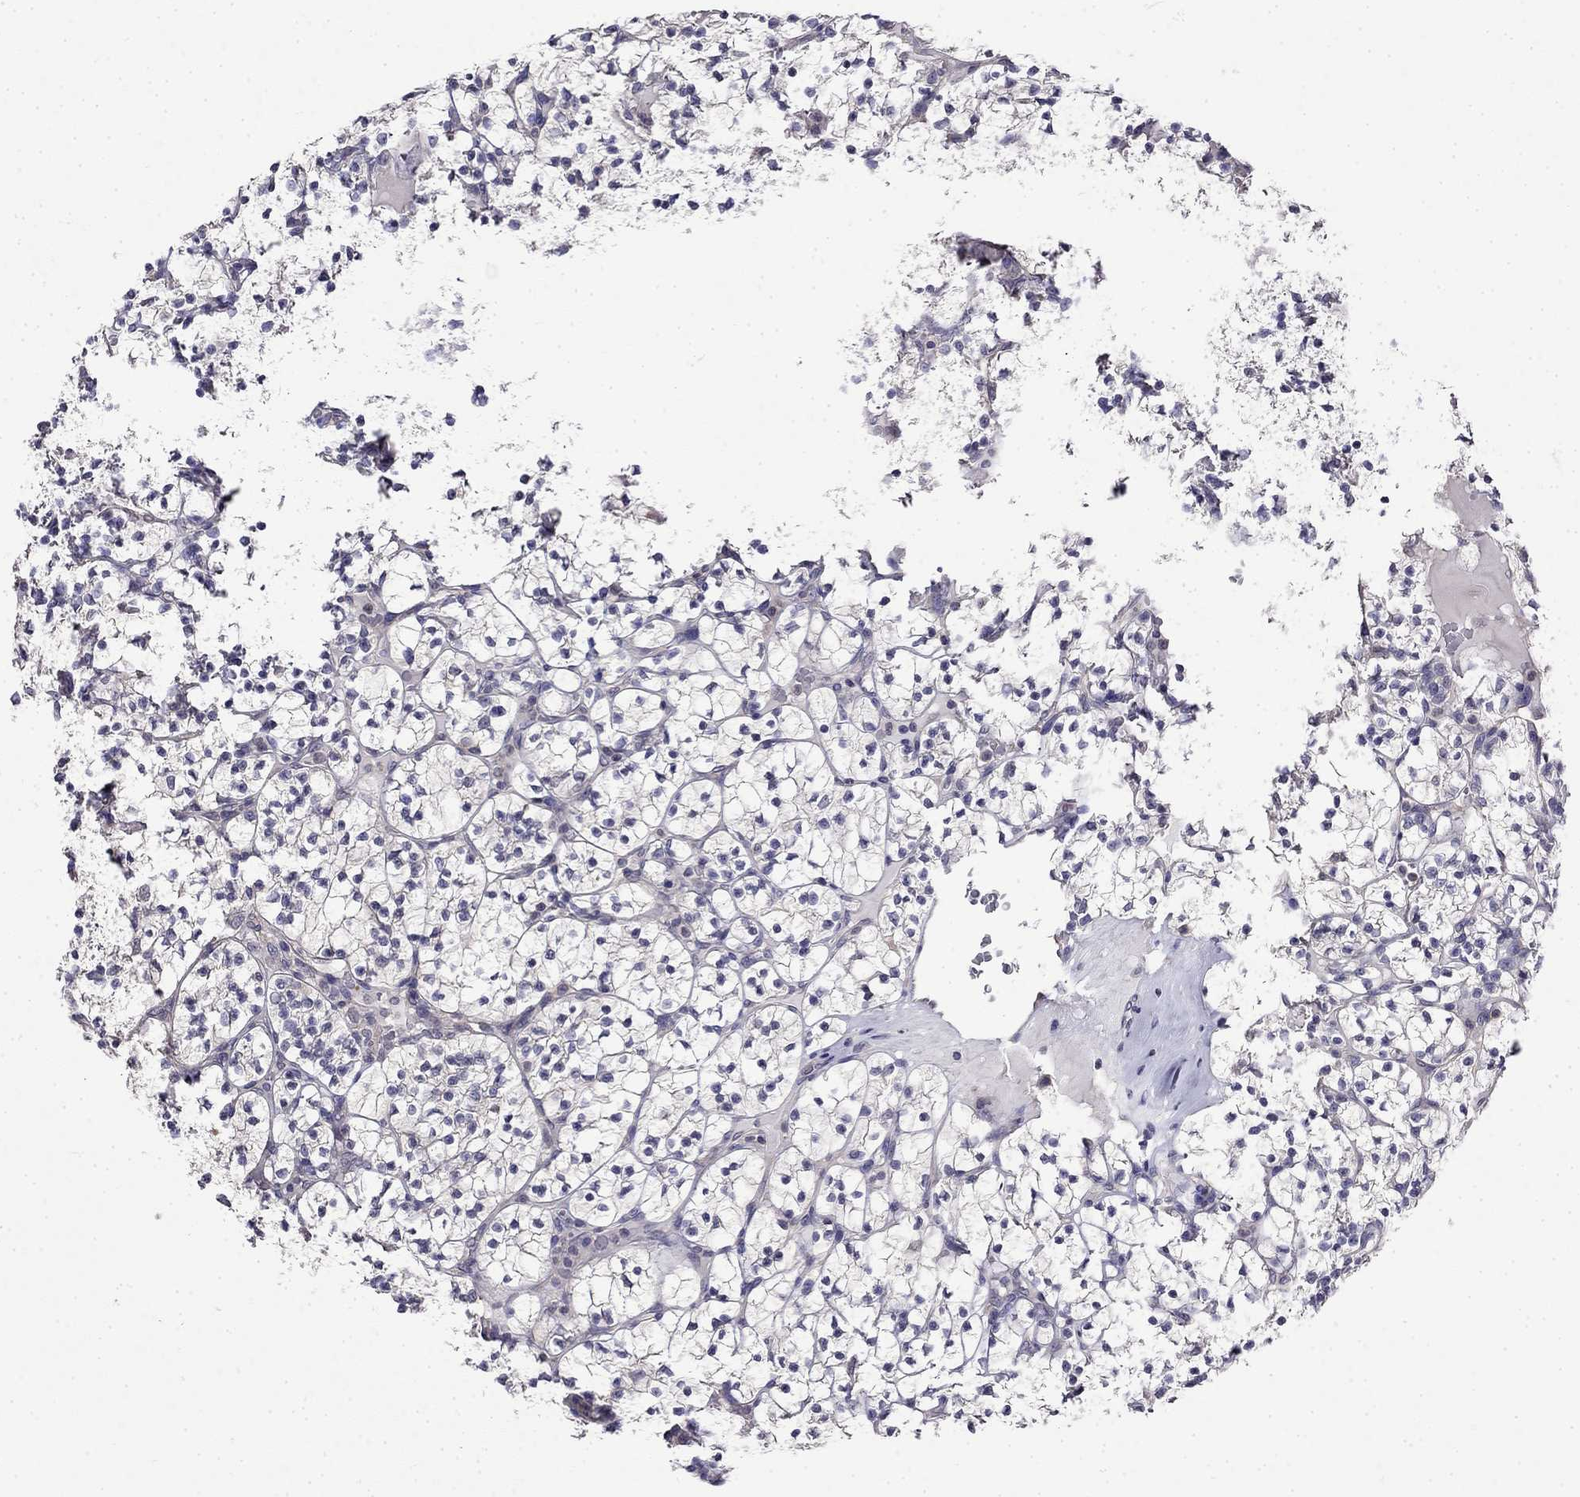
{"staining": {"intensity": "negative", "quantity": "none", "location": "none"}, "tissue": "renal cancer", "cell_type": "Tumor cells", "image_type": "cancer", "snomed": [{"axis": "morphology", "description": "Adenocarcinoma, NOS"}, {"axis": "topography", "description": "Kidney"}], "caption": "This photomicrograph is of renal adenocarcinoma stained with immunohistochemistry (IHC) to label a protein in brown with the nuclei are counter-stained blue. There is no positivity in tumor cells.", "gene": "GUCA1B", "patient": {"sex": "female", "age": 89}}